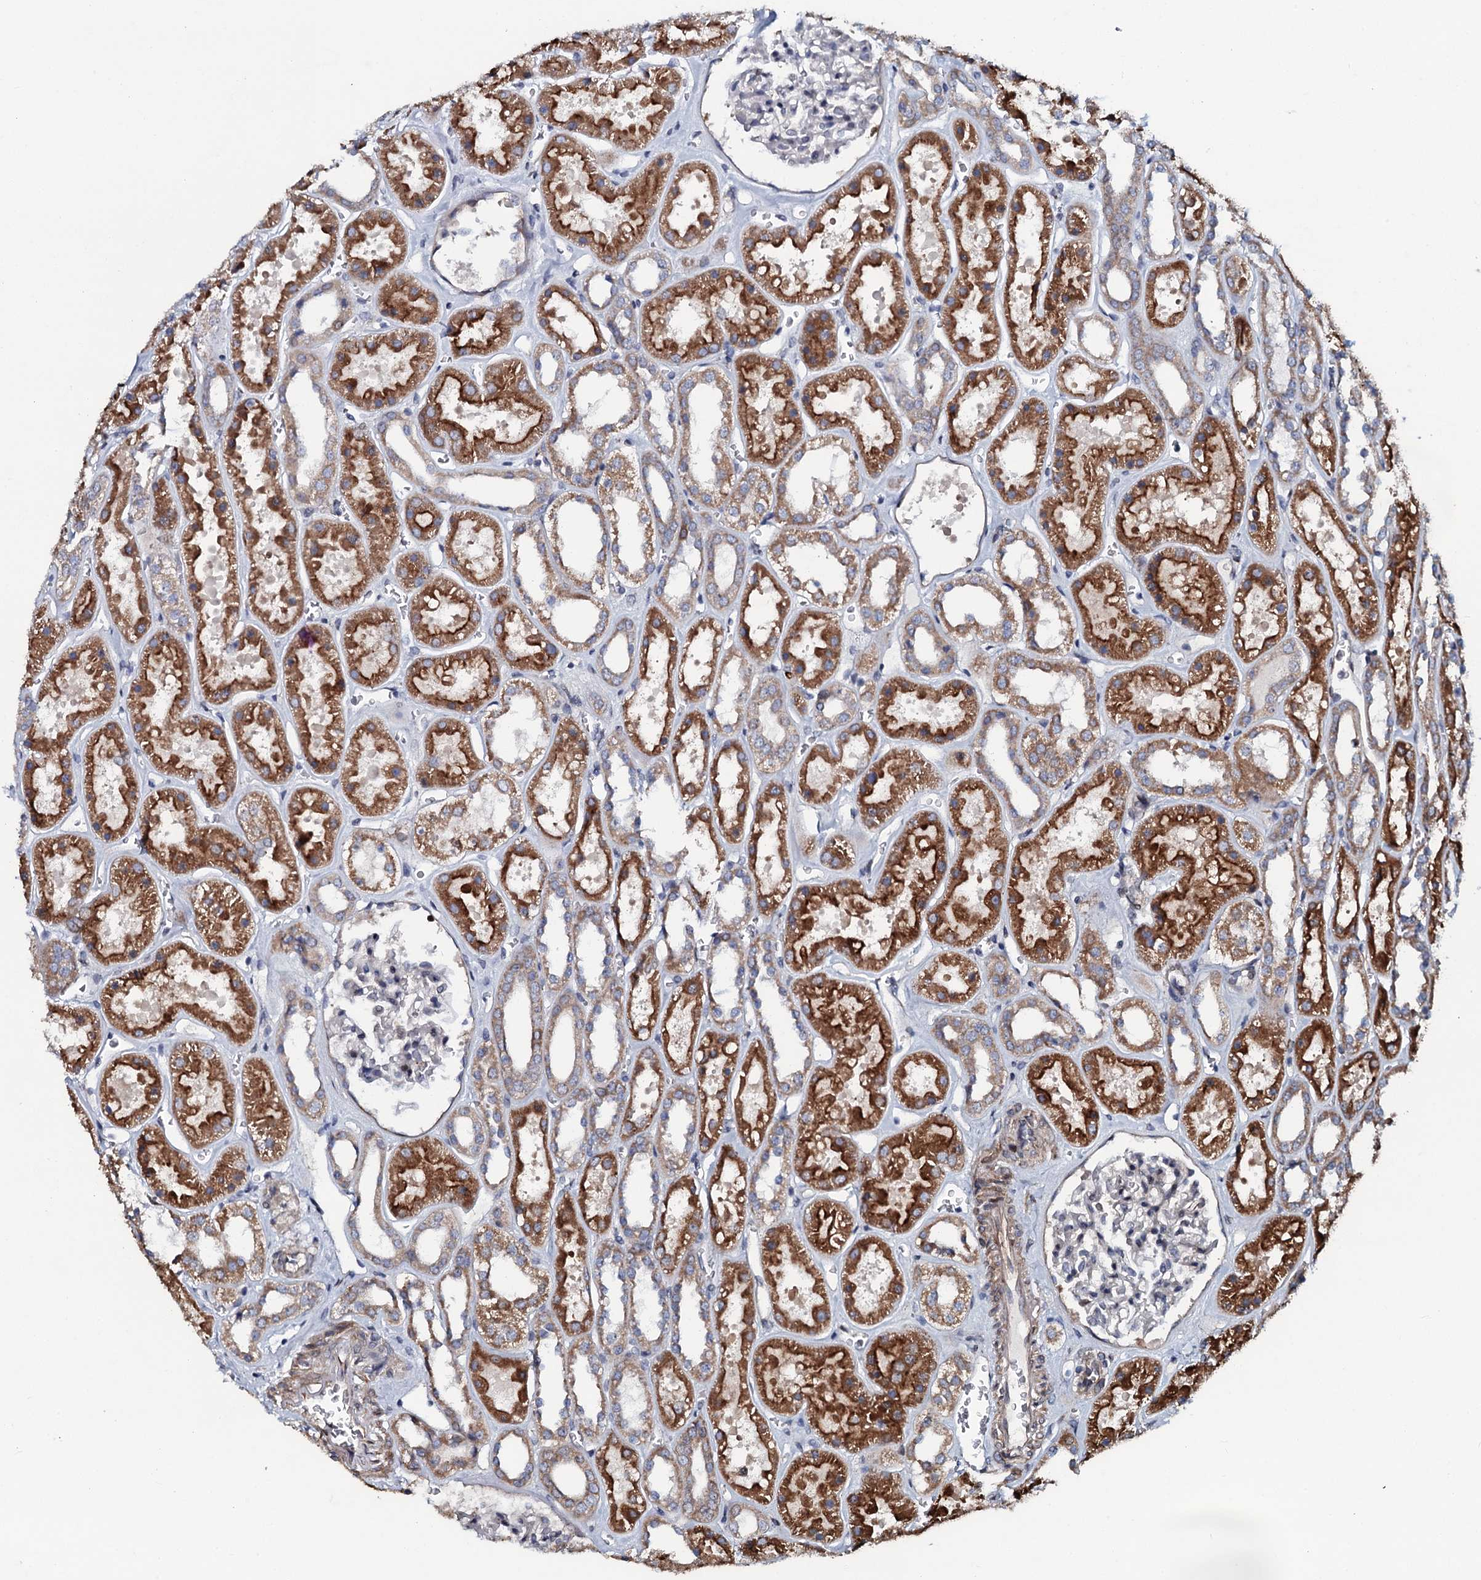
{"staining": {"intensity": "negative", "quantity": "none", "location": "none"}, "tissue": "kidney", "cell_type": "Cells in glomeruli", "image_type": "normal", "snomed": [{"axis": "morphology", "description": "Normal tissue, NOS"}, {"axis": "topography", "description": "Kidney"}], "caption": "The photomicrograph exhibits no staining of cells in glomeruli in unremarkable kidney. (DAB (3,3'-diaminobenzidine) immunohistochemistry (IHC) with hematoxylin counter stain).", "gene": "KCTD4", "patient": {"sex": "female", "age": 41}}